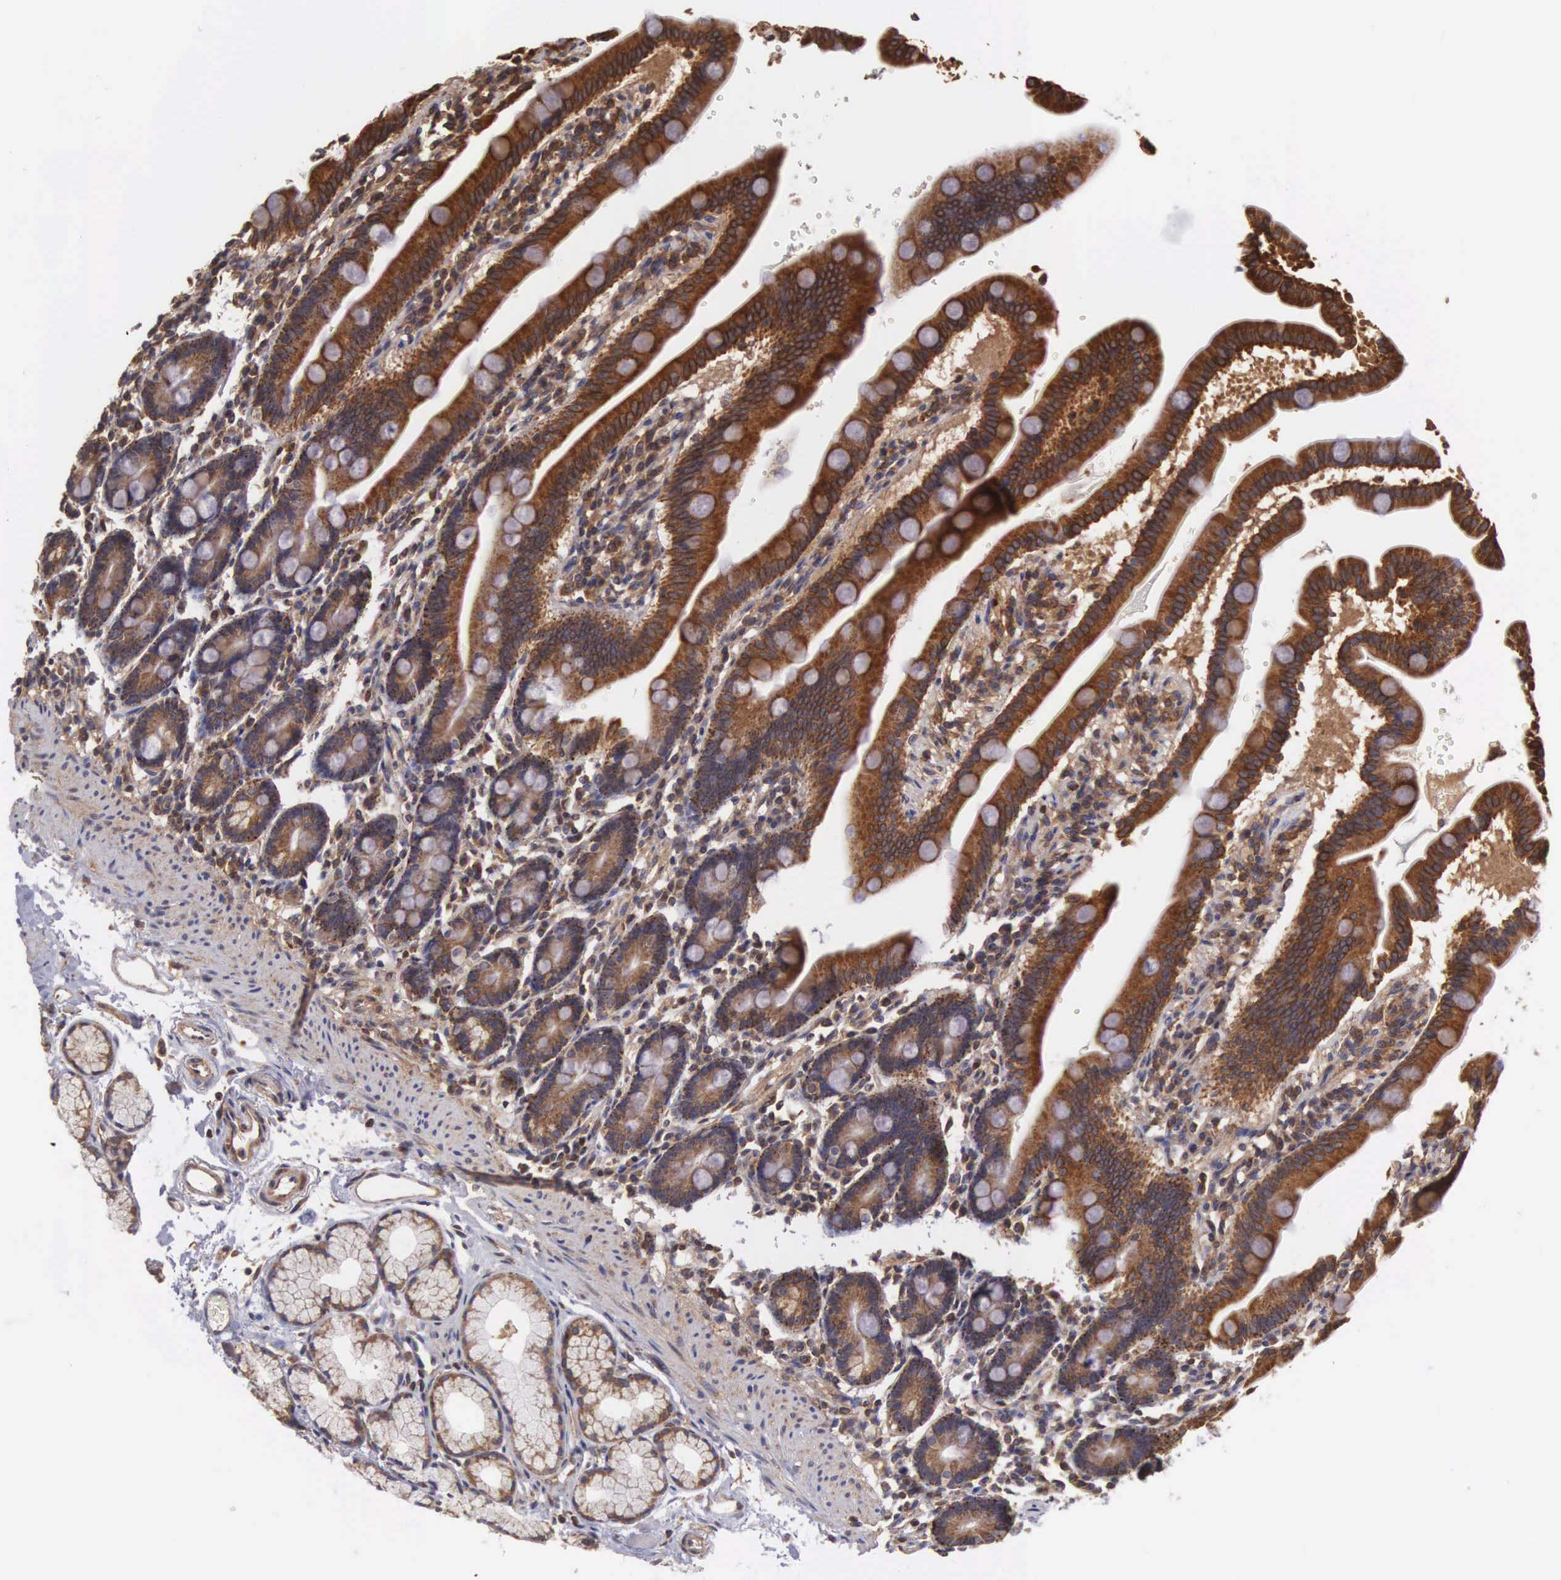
{"staining": {"intensity": "strong", "quantity": ">75%", "location": "cytoplasmic/membranous"}, "tissue": "duodenum", "cell_type": "Glandular cells", "image_type": "normal", "snomed": [{"axis": "morphology", "description": "Normal tissue, NOS"}, {"axis": "topography", "description": "Duodenum"}], "caption": "Protein staining by immunohistochemistry demonstrates strong cytoplasmic/membranous expression in approximately >75% of glandular cells in benign duodenum.", "gene": "DHRS1", "patient": {"sex": "female", "age": 77}}